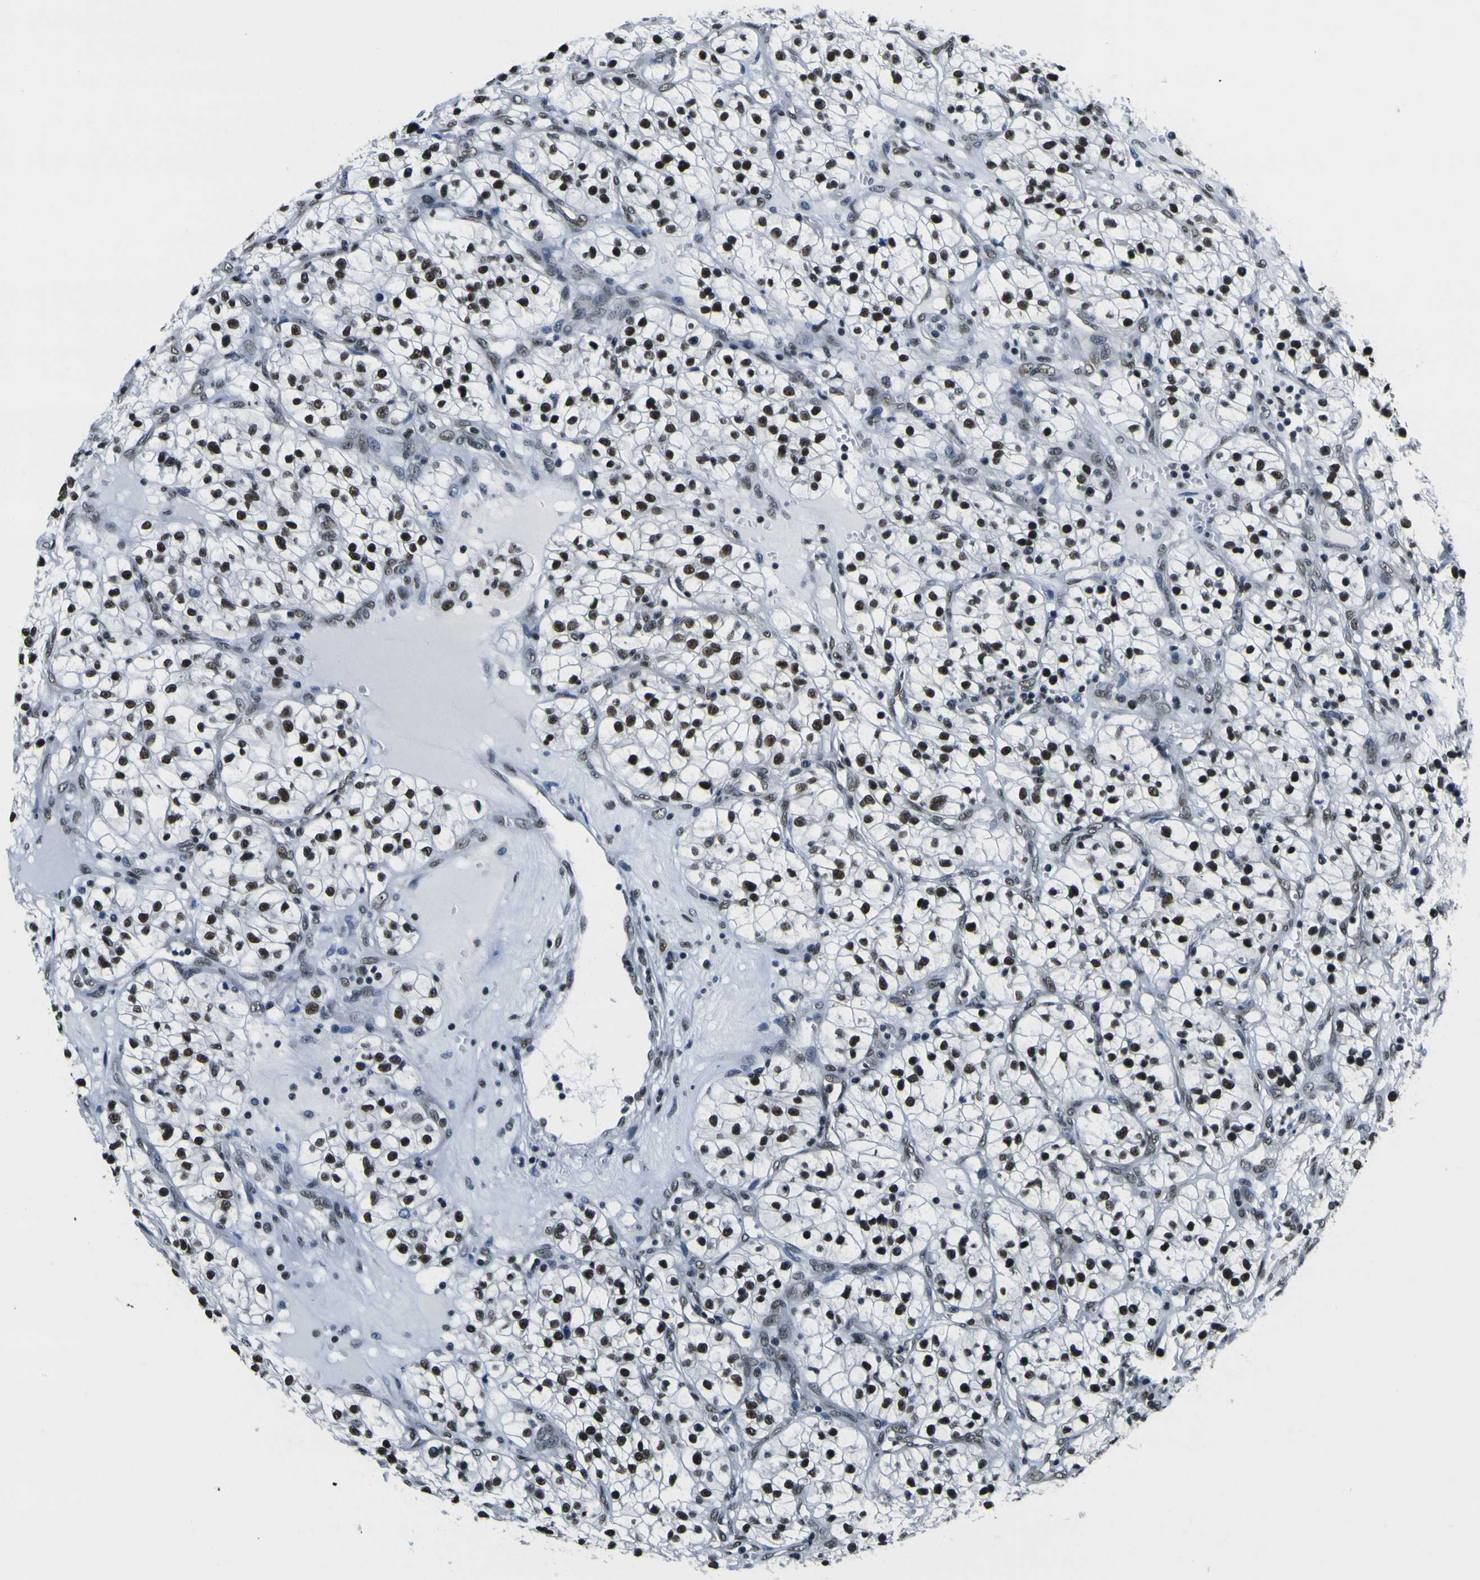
{"staining": {"intensity": "strong", "quantity": ">75%", "location": "nuclear"}, "tissue": "renal cancer", "cell_type": "Tumor cells", "image_type": "cancer", "snomed": [{"axis": "morphology", "description": "Adenocarcinoma, NOS"}, {"axis": "topography", "description": "Kidney"}], "caption": "Immunohistochemistry (IHC) image of neoplastic tissue: human renal cancer stained using immunohistochemistry exhibits high levels of strong protein expression localized specifically in the nuclear of tumor cells, appearing as a nuclear brown color.", "gene": "SP1", "patient": {"sex": "female", "age": 57}}